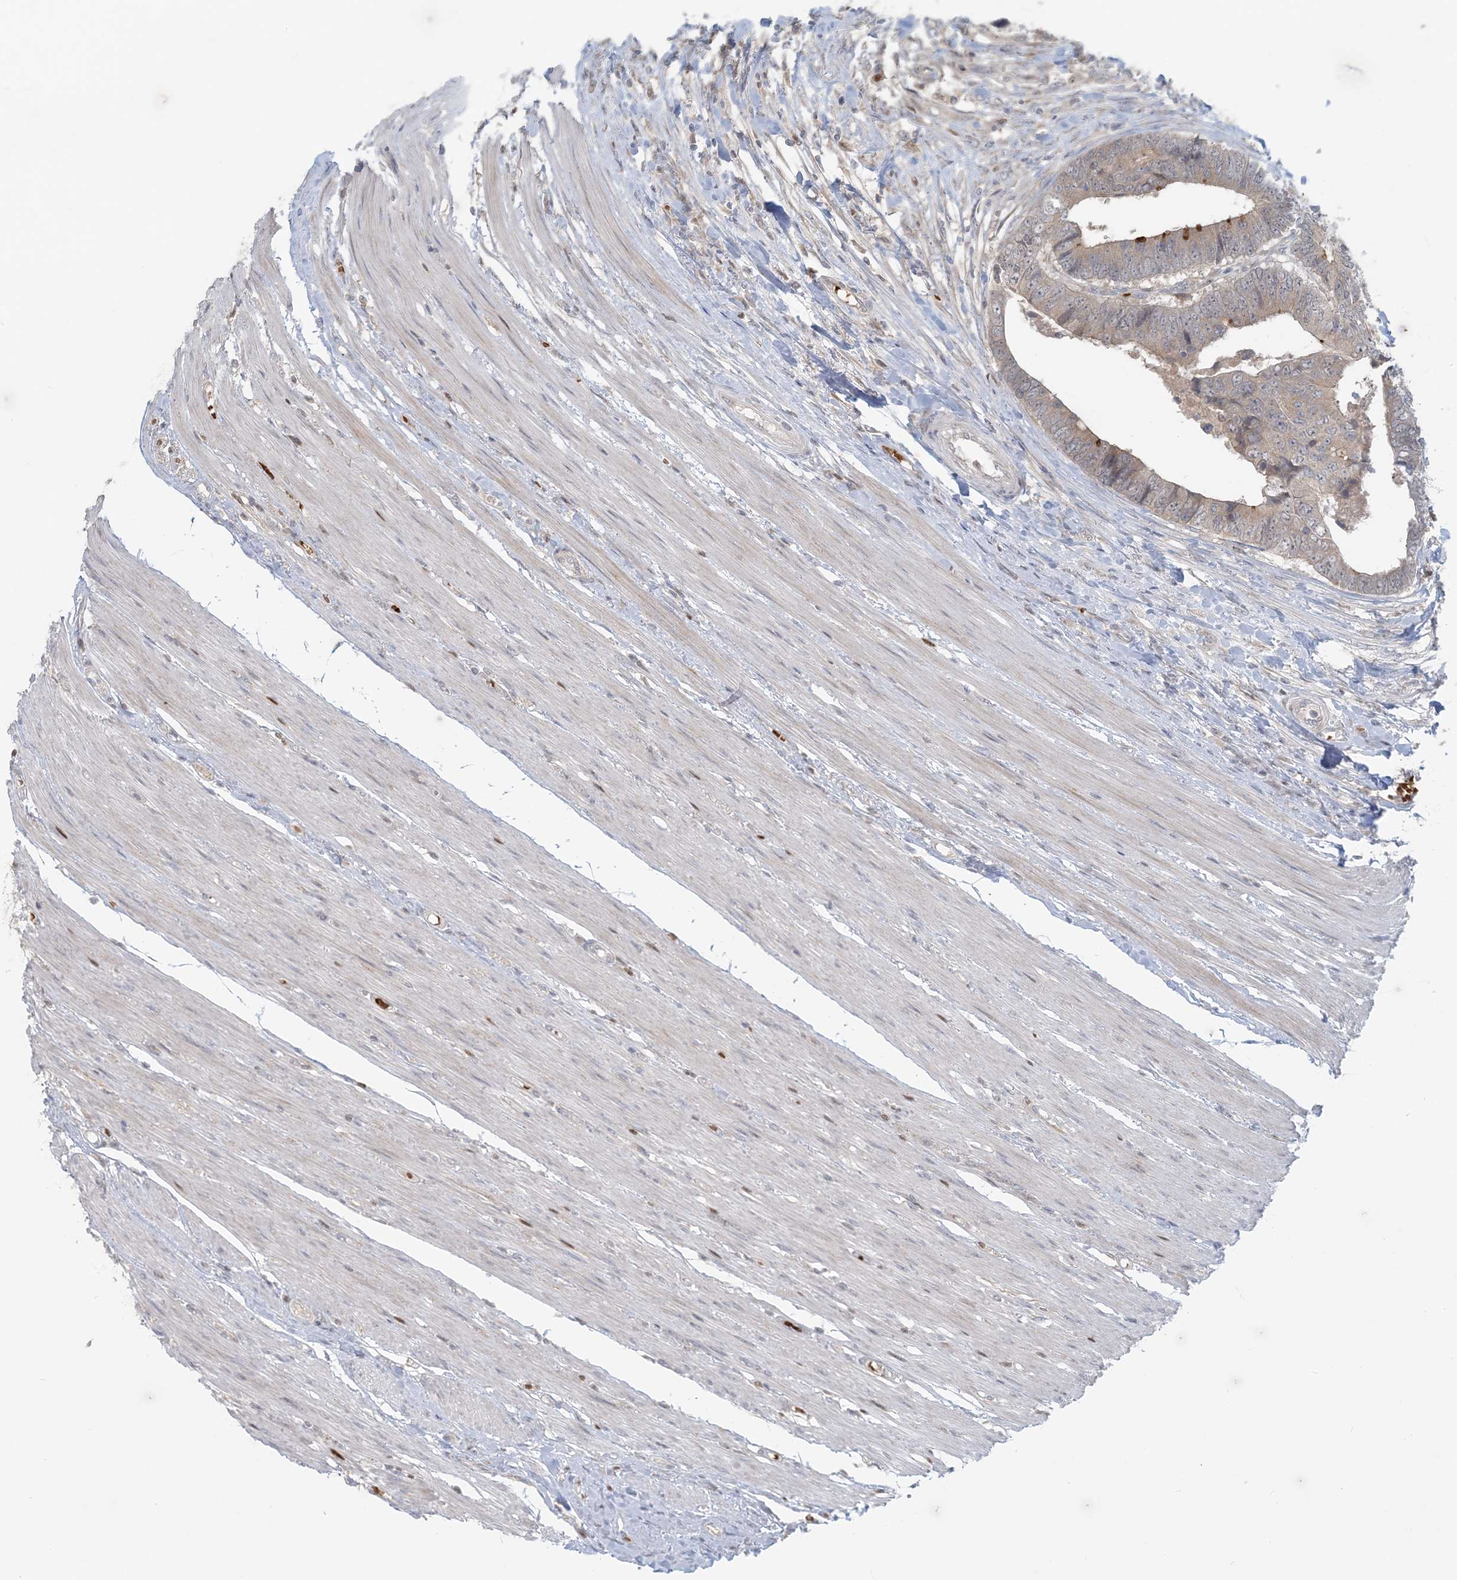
{"staining": {"intensity": "negative", "quantity": "none", "location": "none"}, "tissue": "colorectal cancer", "cell_type": "Tumor cells", "image_type": "cancer", "snomed": [{"axis": "morphology", "description": "Adenocarcinoma, NOS"}, {"axis": "topography", "description": "Rectum"}], "caption": "Tumor cells show no significant protein positivity in colorectal cancer.", "gene": "CTDNEP1", "patient": {"sex": "male", "age": 84}}